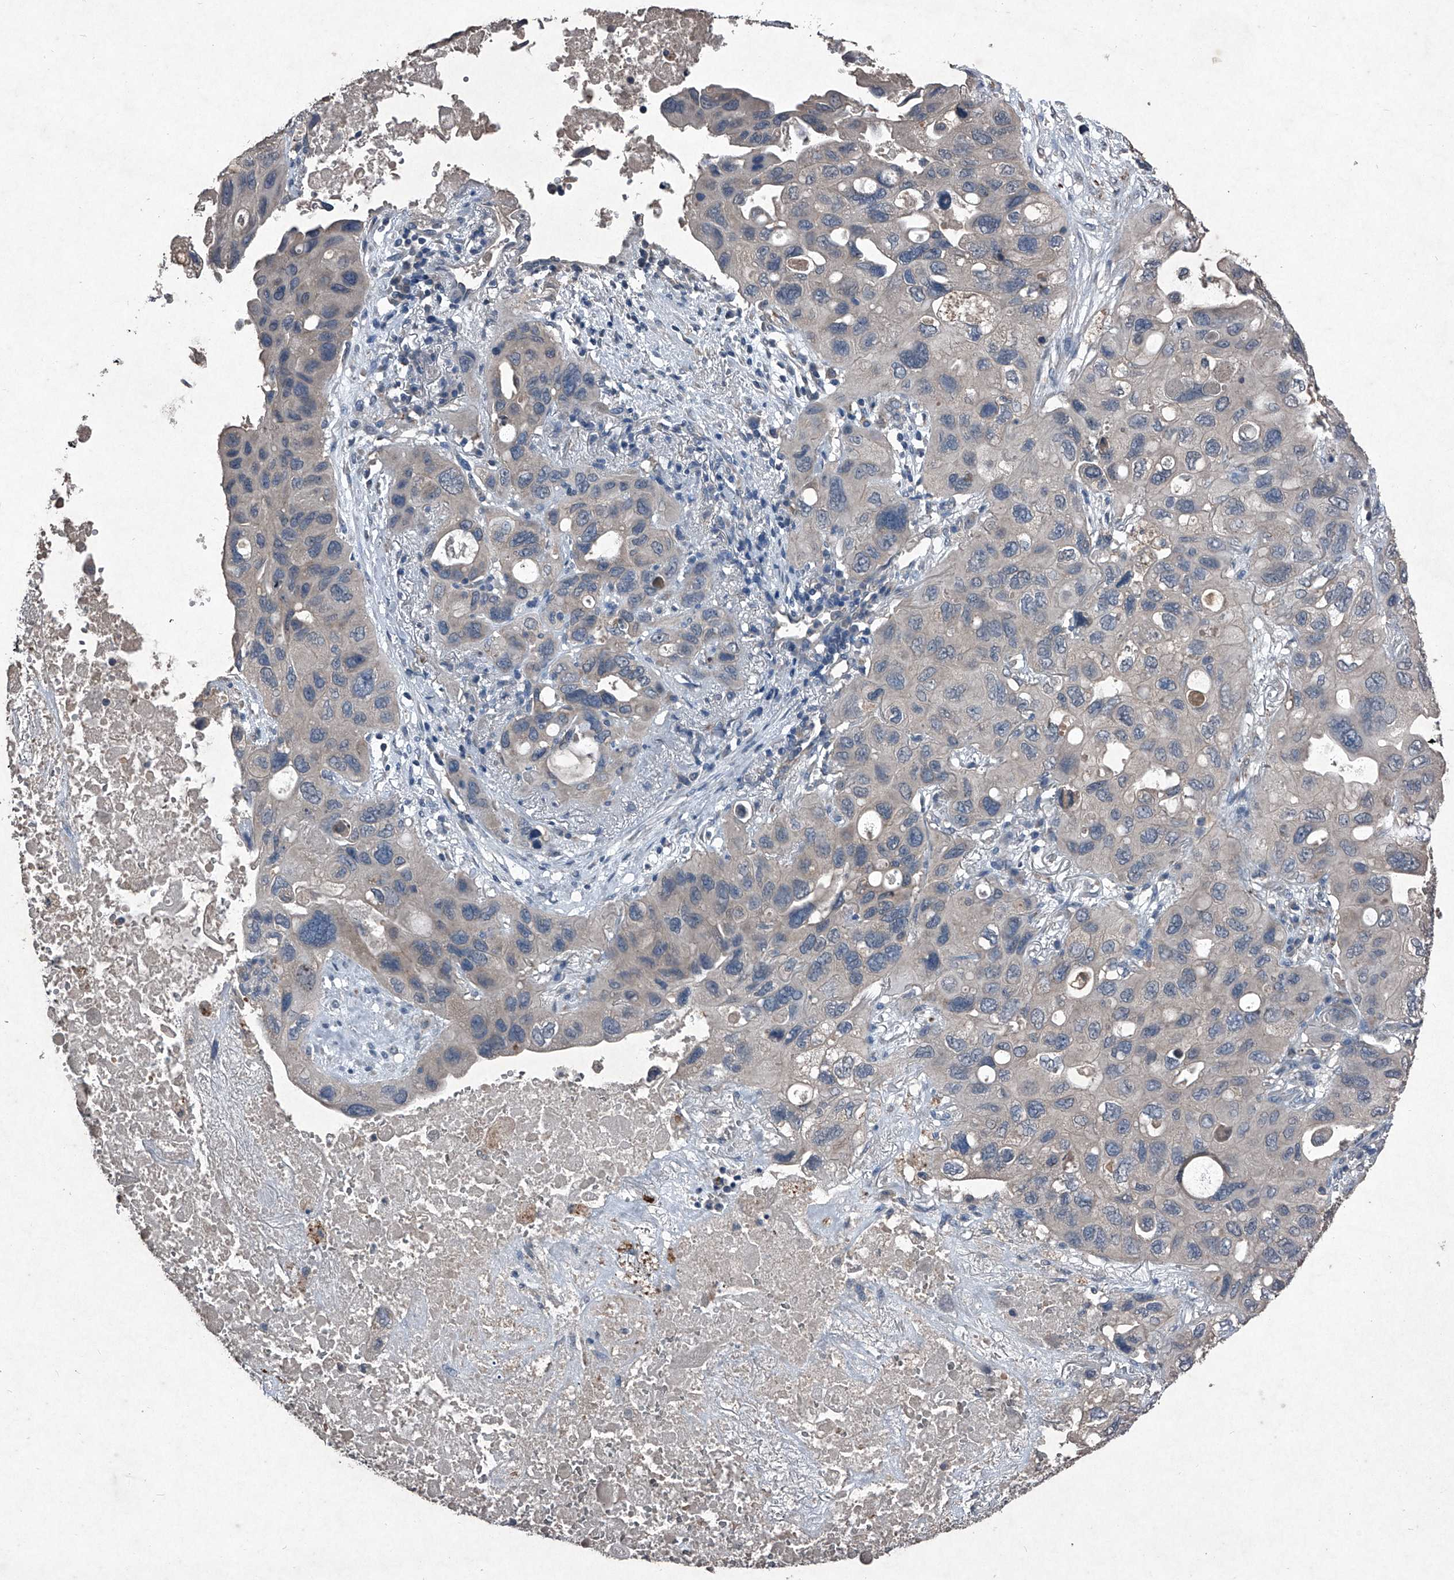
{"staining": {"intensity": "negative", "quantity": "none", "location": "none"}, "tissue": "lung cancer", "cell_type": "Tumor cells", "image_type": "cancer", "snomed": [{"axis": "morphology", "description": "Squamous cell carcinoma, NOS"}, {"axis": "topography", "description": "Lung"}], "caption": "The photomicrograph shows no significant staining in tumor cells of lung cancer.", "gene": "MAPKAP1", "patient": {"sex": "female", "age": 73}}